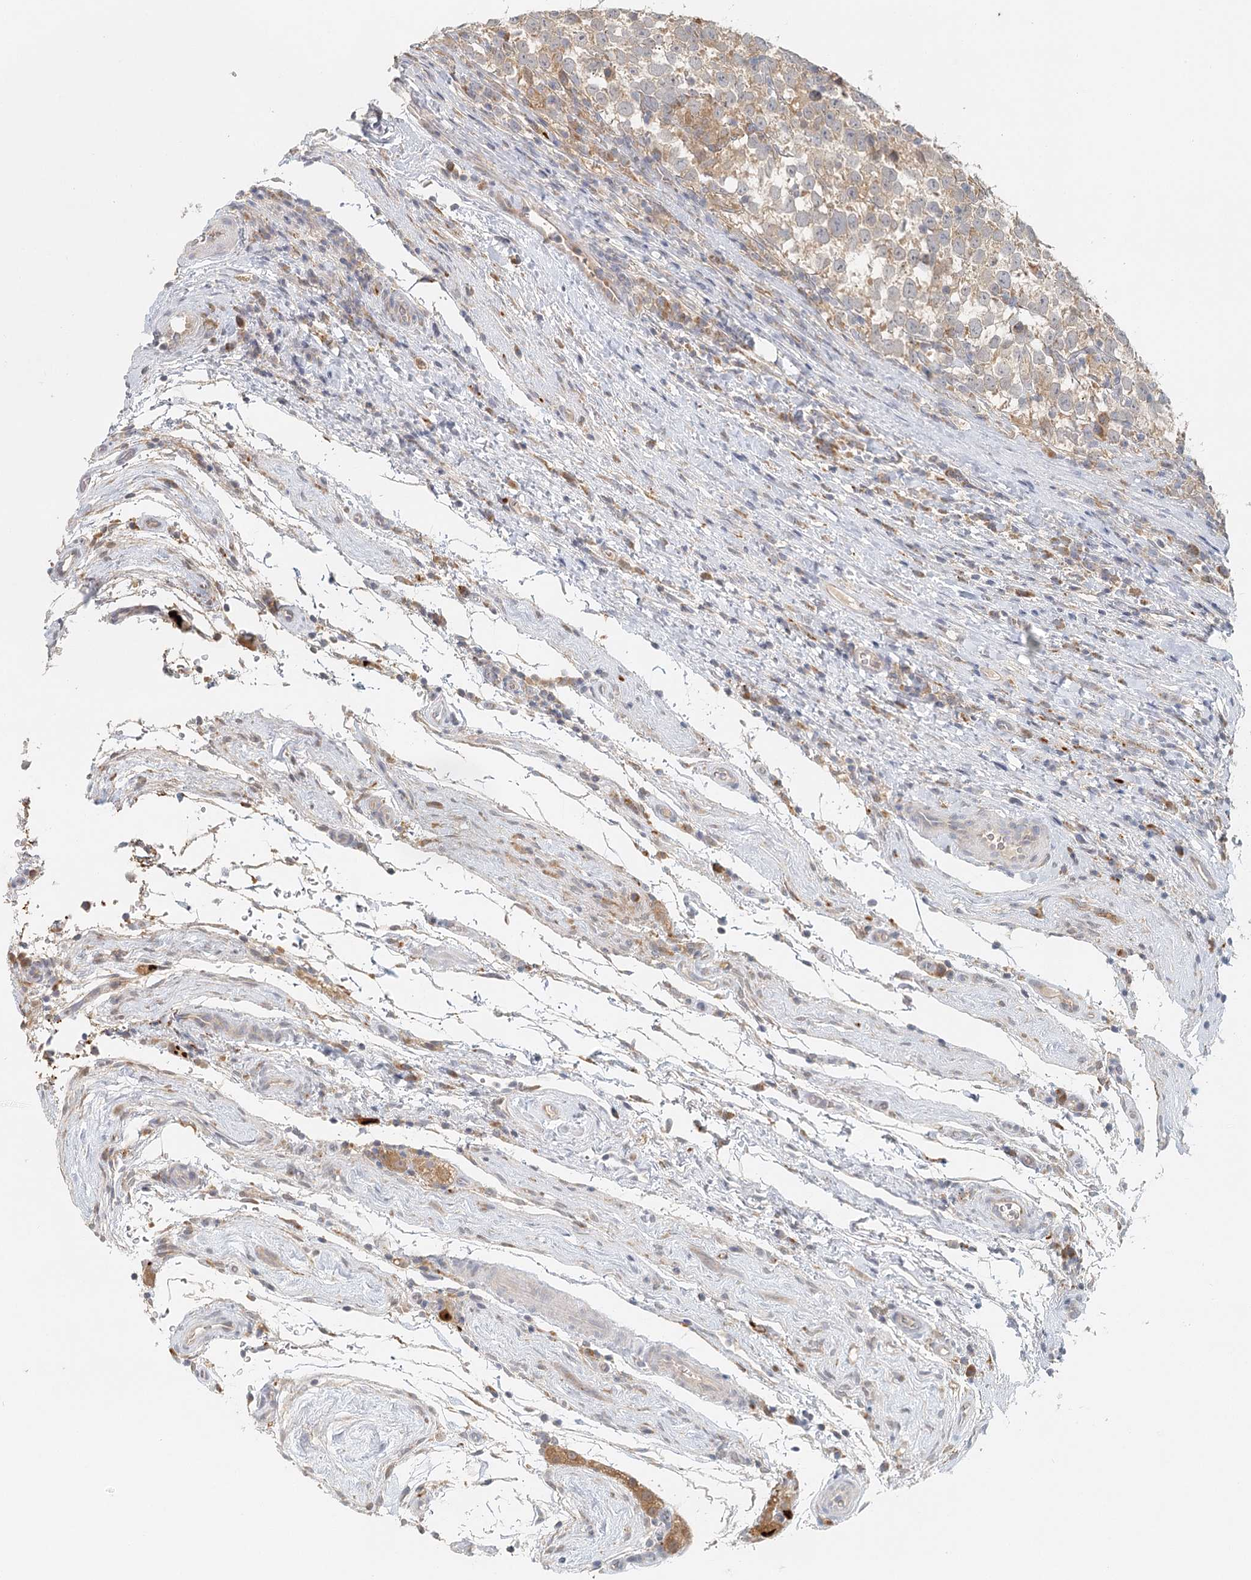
{"staining": {"intensity": "weak", "quantity": "<25%", "location": "cytoplasmic/membranous"}, "tissue": "testis cancer", "cell_type": "Tumor cells", "image_type": "cancer", "snomed": [{"axis": "morphology", "description": "Normal tissue, NOS"}, {"axis": "morphology", "description": "Seminoma, NOS"}, {"axis": "topography", "description": "Testis"}], "caption": "This is an IHC photomicrograph of seminoma (testis). There is no positivity in tumor cells.", "gene": "VSIG1", "patient": {"sex": "male", "age": 43}}